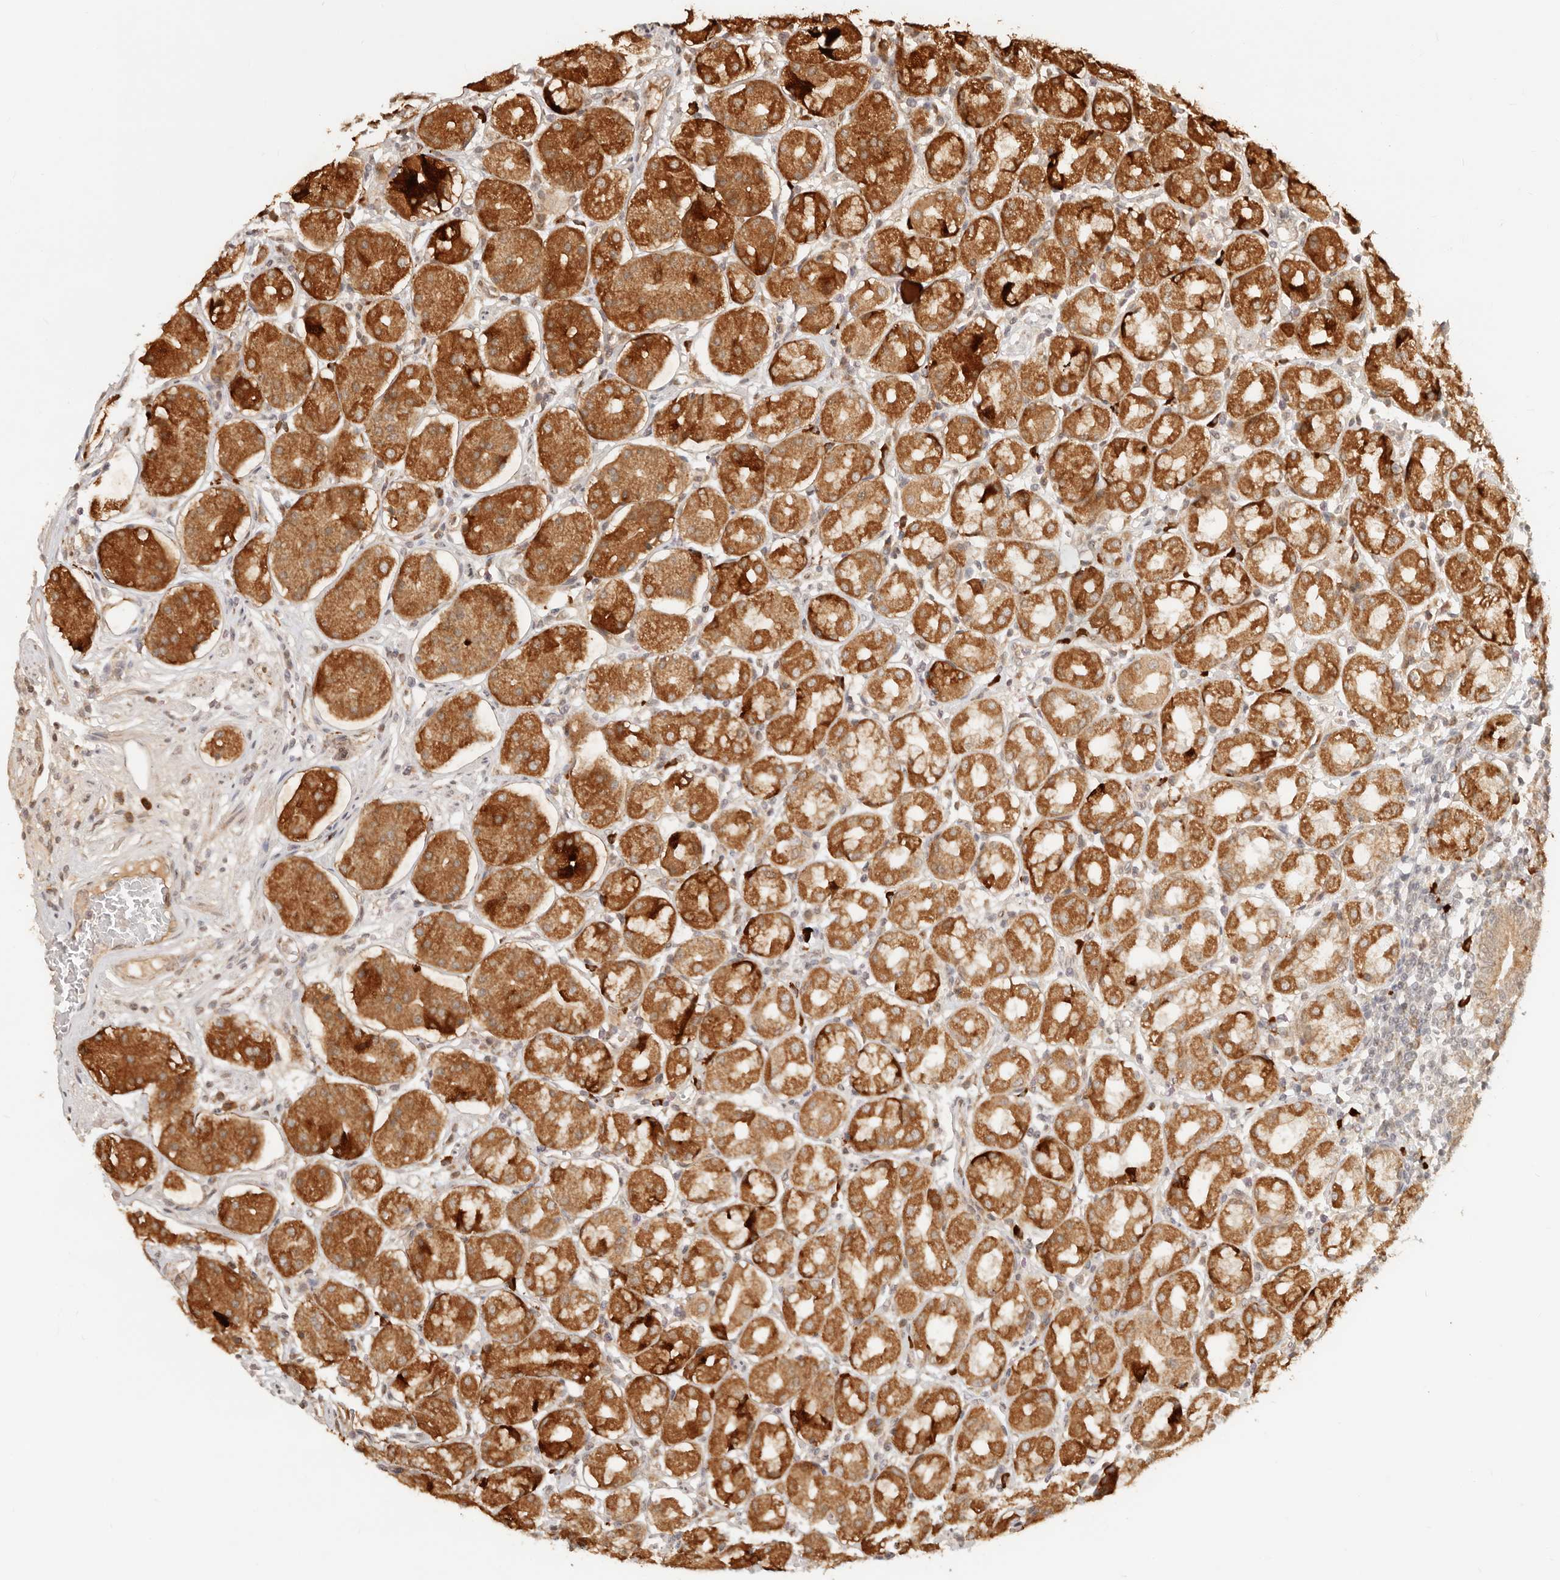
{"staining": {"intensity": "moderate", "quantity": "25%-75%", "location": "cytoplasmic/membranous"}, "tissue": "stomach", "cell_type": "Glandular cells", "image_type": "normal", "snomed": [{"axis": "morphology", "description": "Normal tissue, NOS"}, {"axis": "topography", "description": "Stomach"}, {"axis": "topography", "description": "Stomach, lower"}], "caption": "Stomach stained with immunohistochemistry (IHC) displays moderate cytoplasmic/membranous staining in approximately 25%-75% of glandular cells. The protein of interest is stained brown, and the nuclei are stained in blue (DAB IHC with brightfield microscopy, high magnification).", "gene": "BAALC", "patient": {"sex": "female", "age": 56}}